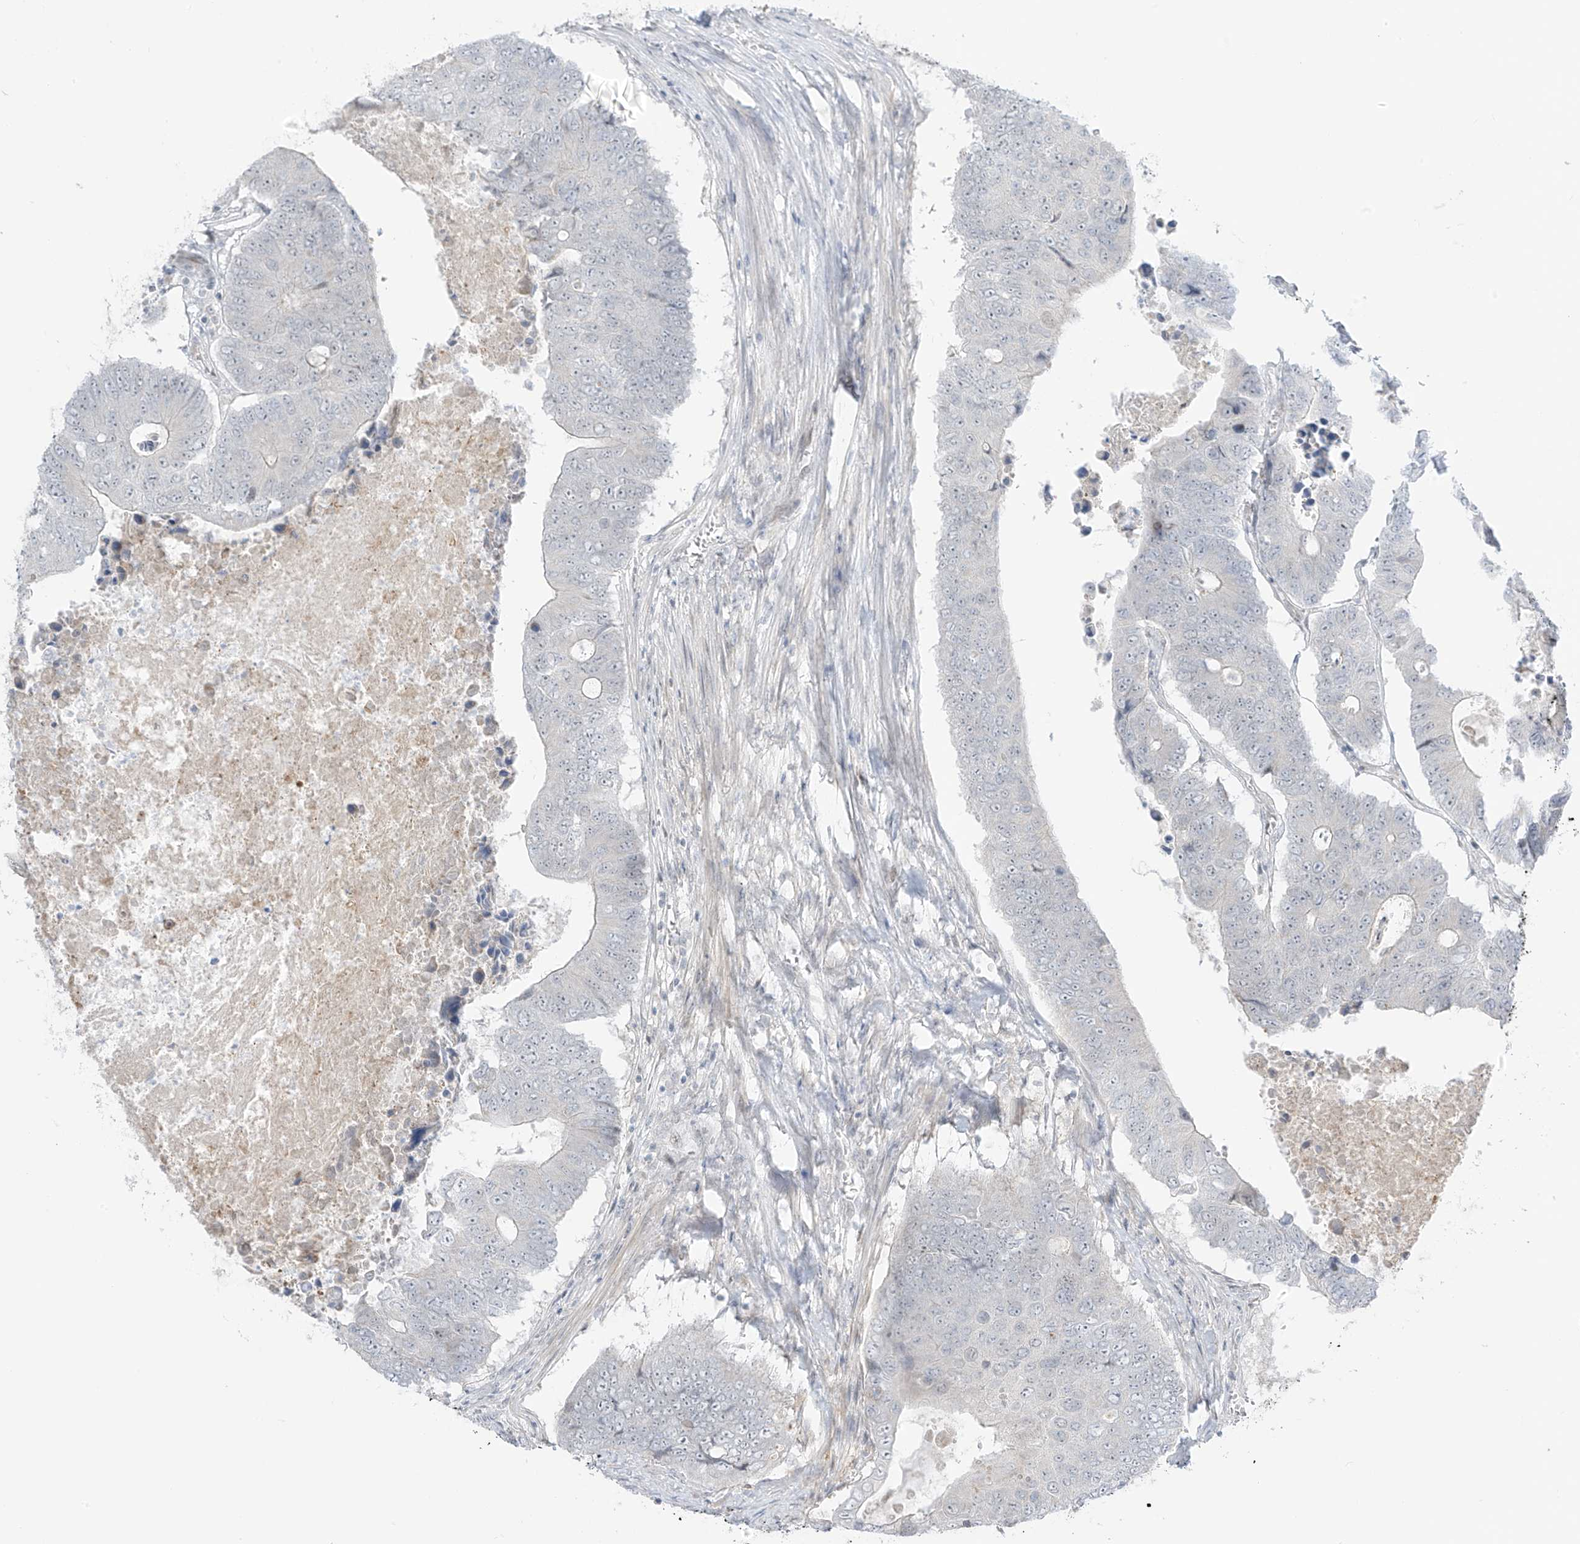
{"staining": {"intensity": "negative", "quantity": "none", "location": "none"}, "tissue": "colorectal cancer", "cell_type": "Tumor cells", "image_type": "cancer", "snomed": [{"axis": "morphology", "description": "Adenocarcinoma, NOS"}, {"axis": "topography", "description": "Colon"}], "caption": "A micrograph of human colorectal cancer is negative for staining in tumor cells.", "gene": "ASPRV1", "patient": {"sex": "male", "age": 87}}